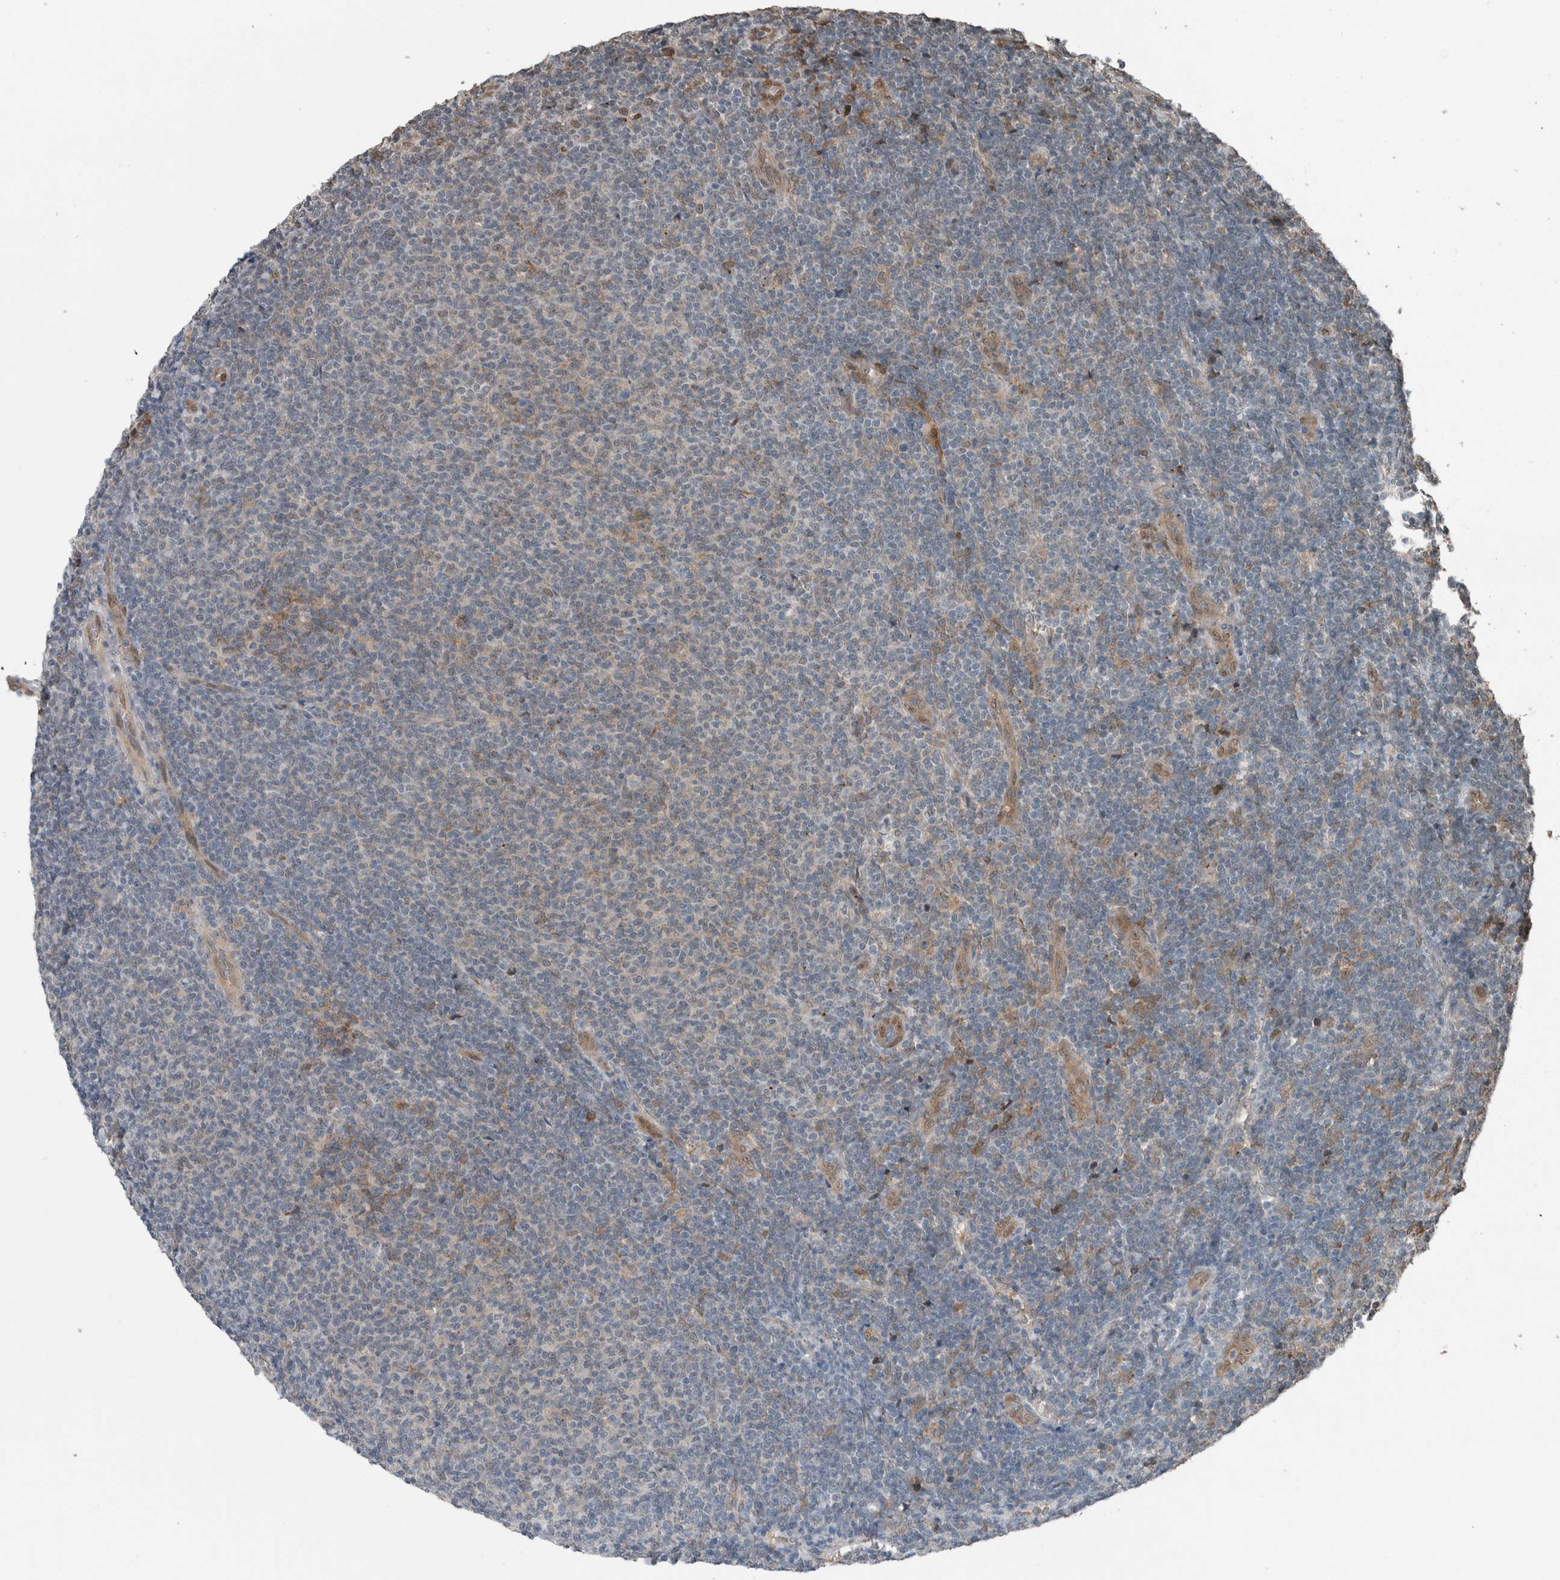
{"staining": {"intensity": "negative", "quantity": "none", "location": "none"}, "tissue": "lymphoma", "cell_type": "Tumor cells", "image_type": "cancer", "snomed": [{"axis": "morphology", "description": "Malignant lymphoma, non-Hodgkin's type, Low grade"}, {"axis": "topography", "description": "Lymph node"}], "caption": "Photomicrograph shows no protein expression in tumor cells of lymphoma tissue.", "gene": "MYO1E", "patient": {"sex": "male", "age": 66}}